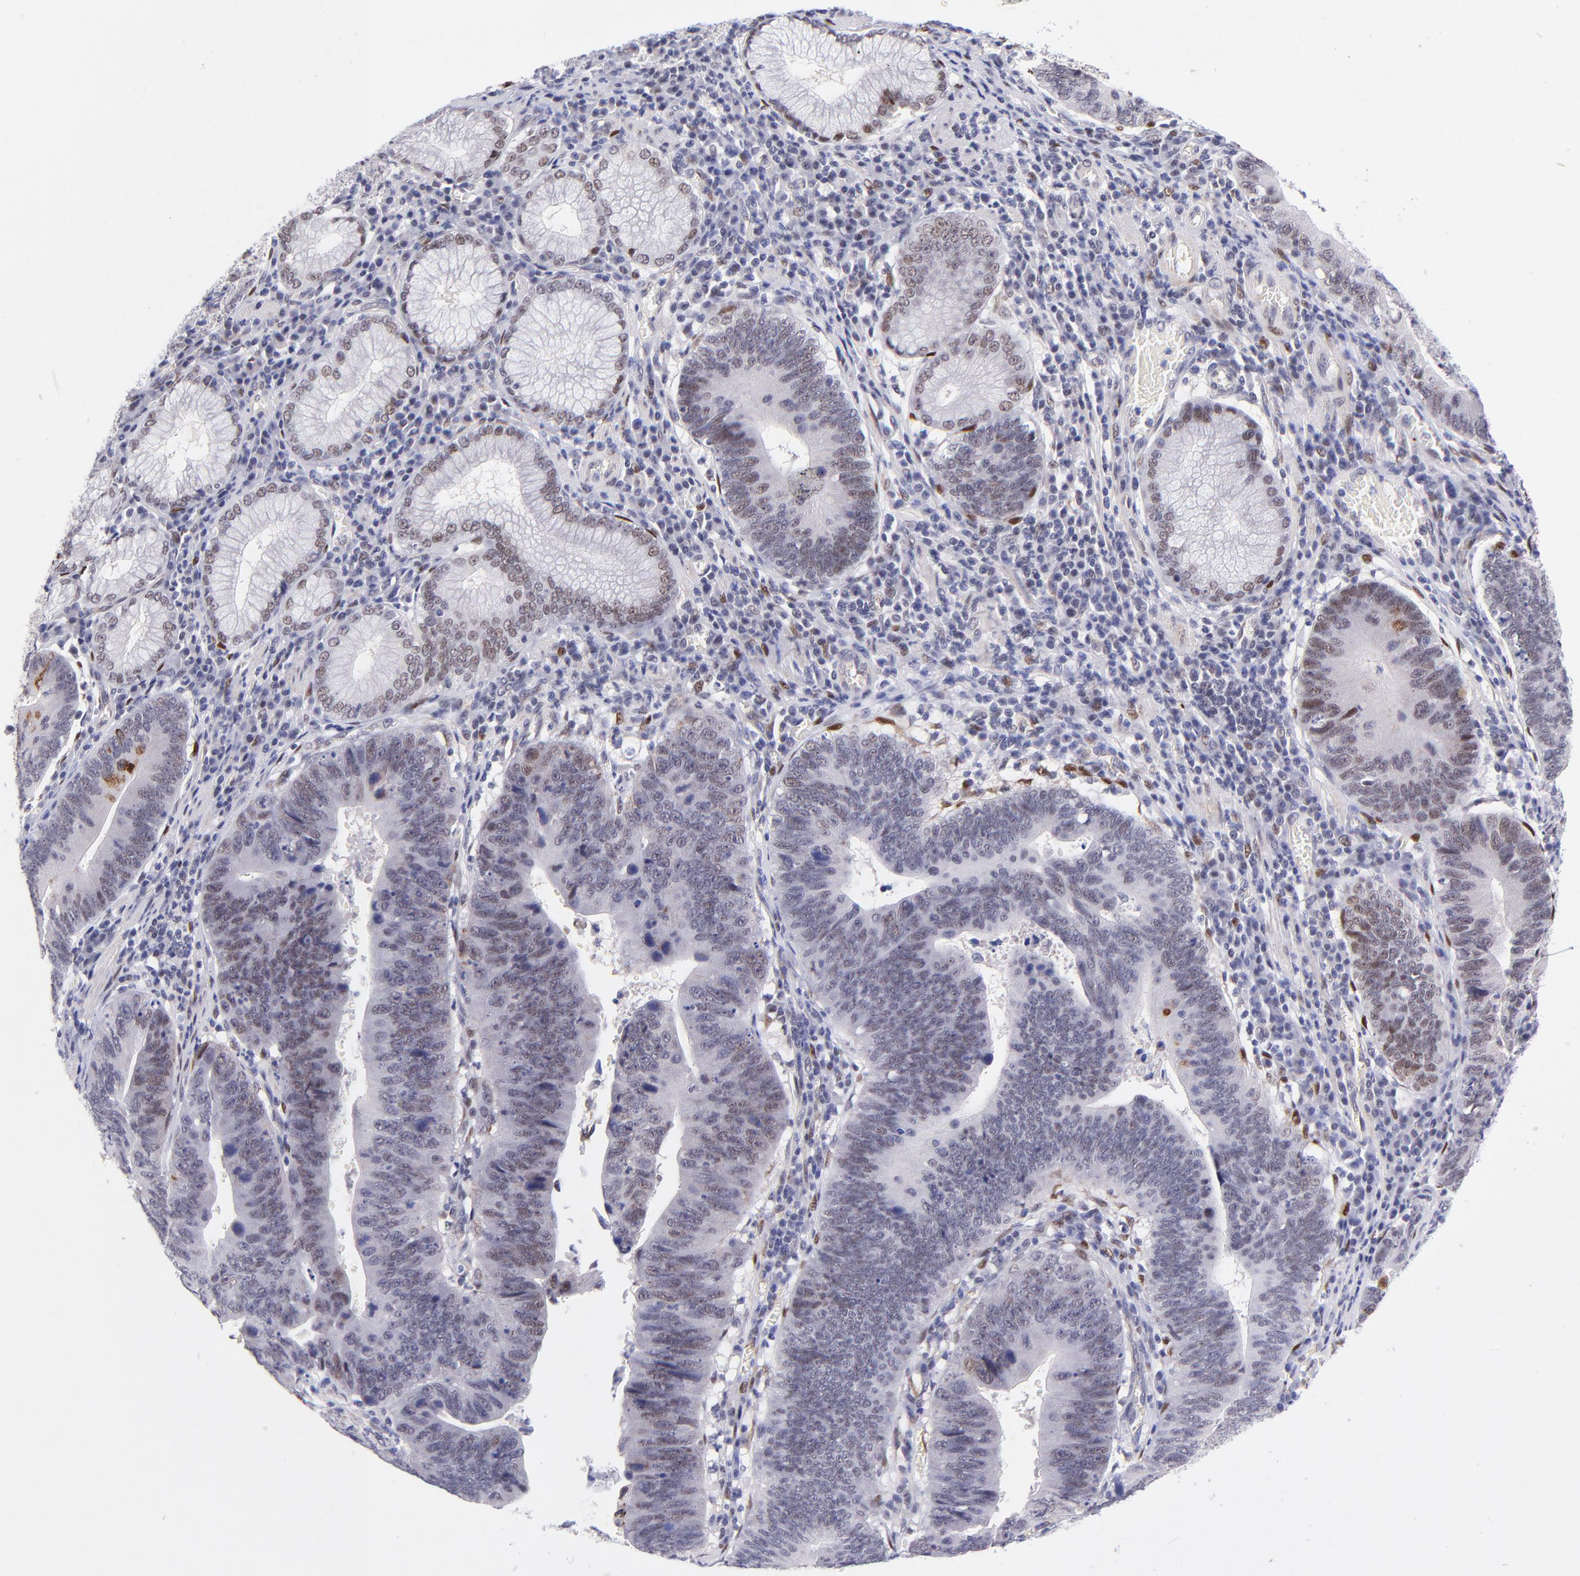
{"staining": {"intensity": "moderate", "quantity": "25%-75%", "location": "nuclear"}, "tissue": "stomach cancer", "cell_type": "Tumor cells", "image_type": "cancer", "snomed": [{"axis": "morphology", "description": "Adenocarcinoma, NOS"}, {"axis": "topography", "description": "Stomach"}], "caption": "Immunohistochemistry histopathology image of adenocarcinoma (stomach) stained for a protein (brown), which demonstrates medium levels of moderate nuclear expression in approximately 25%-75% of tumor cells.", "gene": "SOX6", "patient": {"sex": "male", "age": 59}}